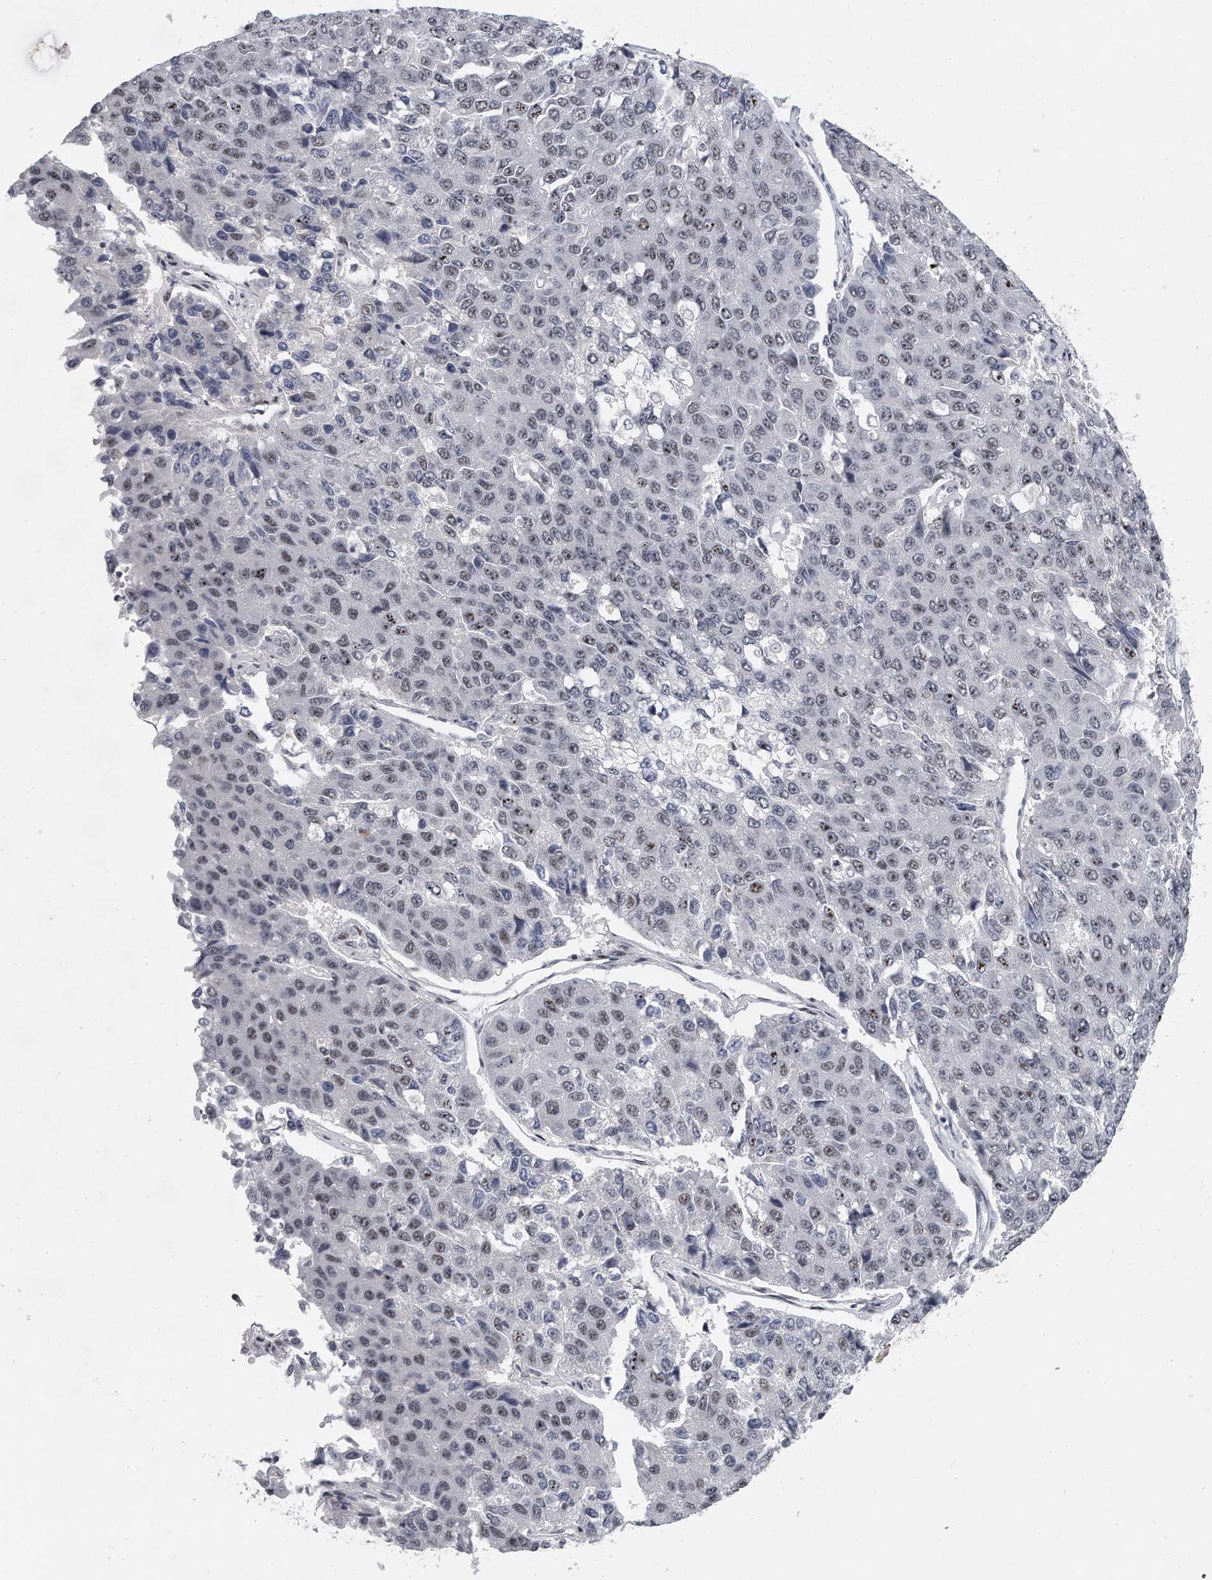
{"staining": {"intensity": "moderate", "quantity": "<25%", "location": "nuclear"}, "tissue": "pancreatic cancer", "cell_type": "Tumor cells", "image_type": "cancer", "snomed": [{"axis": "morphology", "description": "Adenocarcinoma, NOS"}, {"axis": "topography", "description": "Pancreas"}], "caption": "There is low levels of moderate nuclear positivity in tumor cells of adenocarcinoma (pancreatic), as demonstrated by immunohistochemical staining (brown color).", "gene": "TFCP2L1", "patient": {"sex": "male", "age": 50}}